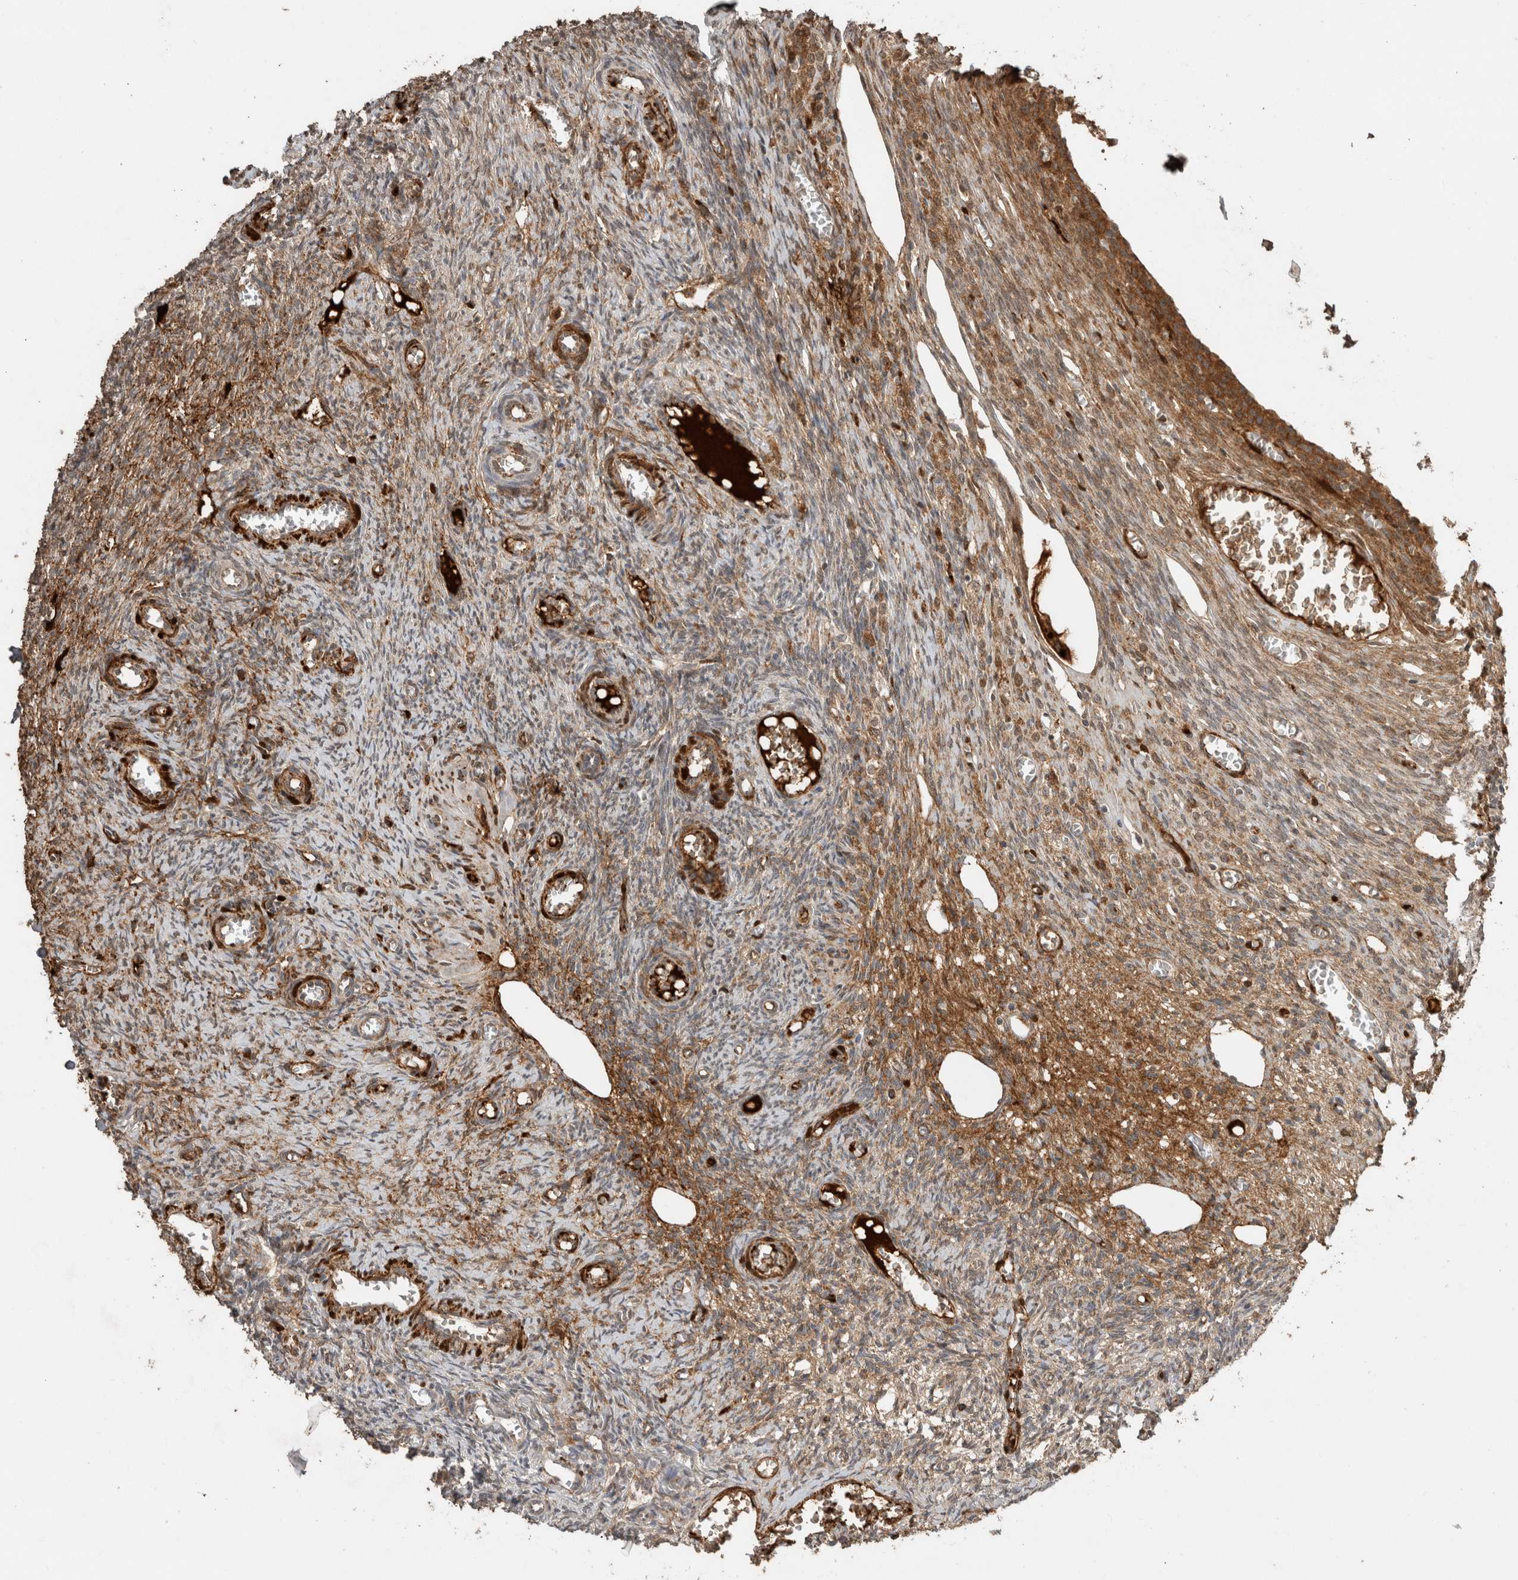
{"staining": {"intensity": "moderate", "quantity": ">75%", "location": "cytoplasmic/membranous"}, "tissue": "ovary", "cell_type": "Follicle cells", "image_type": "normal", "snomed": [{"axis": "morphology", "description": "Normal tissue, NOS"}, {"axis": "topography", "description": "Ovary"}], "caption": "Brown immunohistochemical staining in benign ovary reveals moderate cytoplasmic/membranous expression in about >75% of follicle cells.", "gene": "FAM3A", "patient": {"sex": "female", "age": 27}}